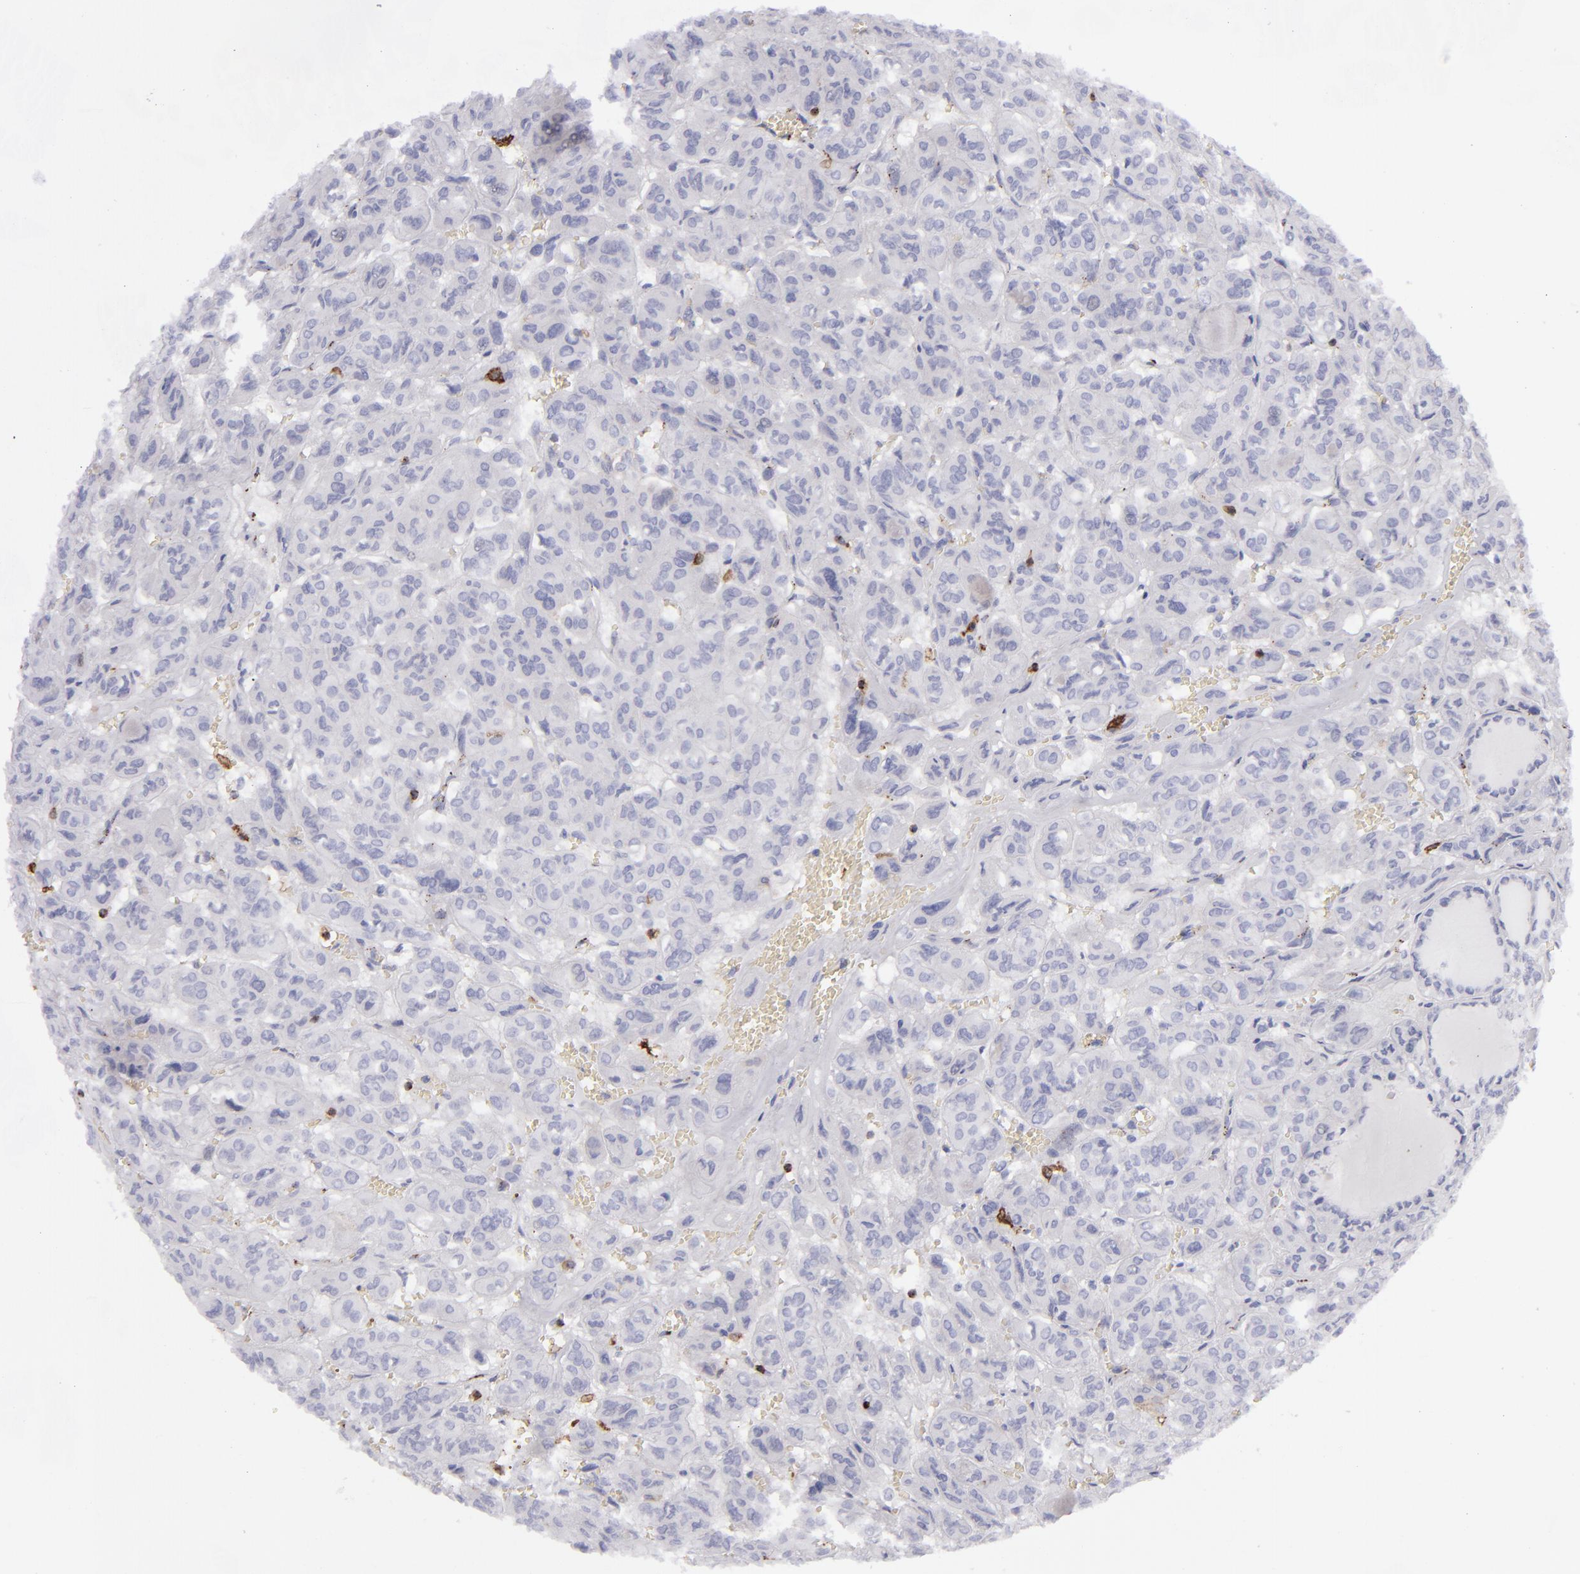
{"staining": {"intensity": "negative", "quantity": "none", "location": "none"}, "tissue": "thyroid cancer", "cell_type": "Tumor cells", "image_type": "cancer", "snomed": [{"axis": "morphology", "description": "Follicular adenoma carcinoma, NOS"}, {"axis": "topography", "description": "Thyroid gland"}], "caption": "Immunohistochemistry (IHC) photomicrograph of thyroid follicular adenoma carcinoma stained for a protein (brown), which exhibits no staining in tumor cells.", "gene": "CD27", "patient": {"sex": "female", "age": 71}}